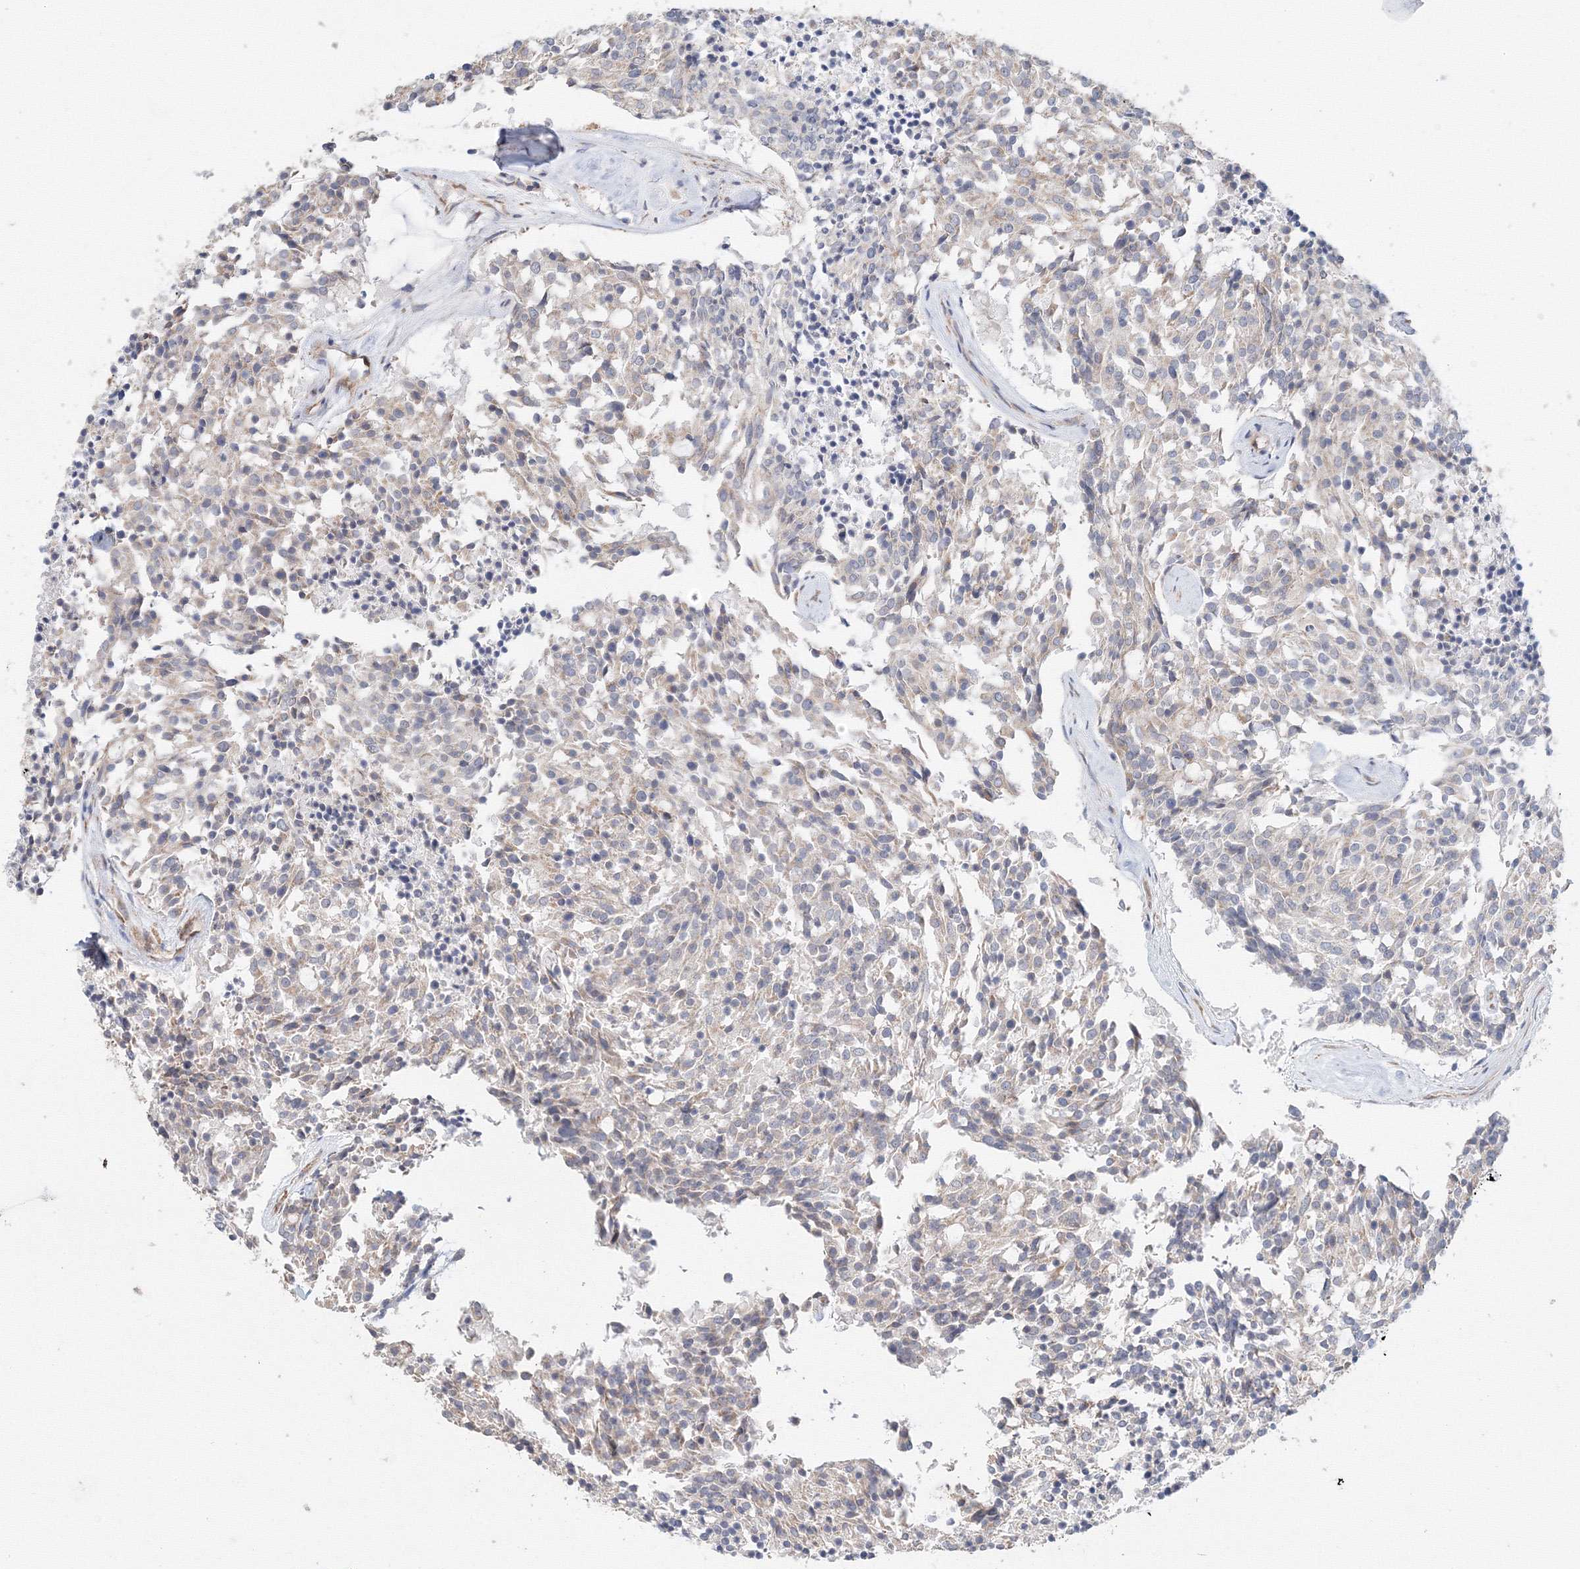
{"staining": {"intensity": "negative", "quantity": "none", "location": "none"}, "tissue": "carcinoid", "cell_type": "Tumor cells", "image_type": "cancer", "snomed": [{"axis": "morphology", "description": "Carcinoid, malignant, NOS"}, {"axis": "topography", "description": "Pancreas"}], "caption": "Tumor cells show no significant protein expression in malignant carcinoid. (Stains: DAB immunohistochemistry with hematoxylin counter stain, Microscopy: brightfield microscopy at high magnification).", "gene": "DHRS12", "patient": {"sex": "female", "age": 54}}